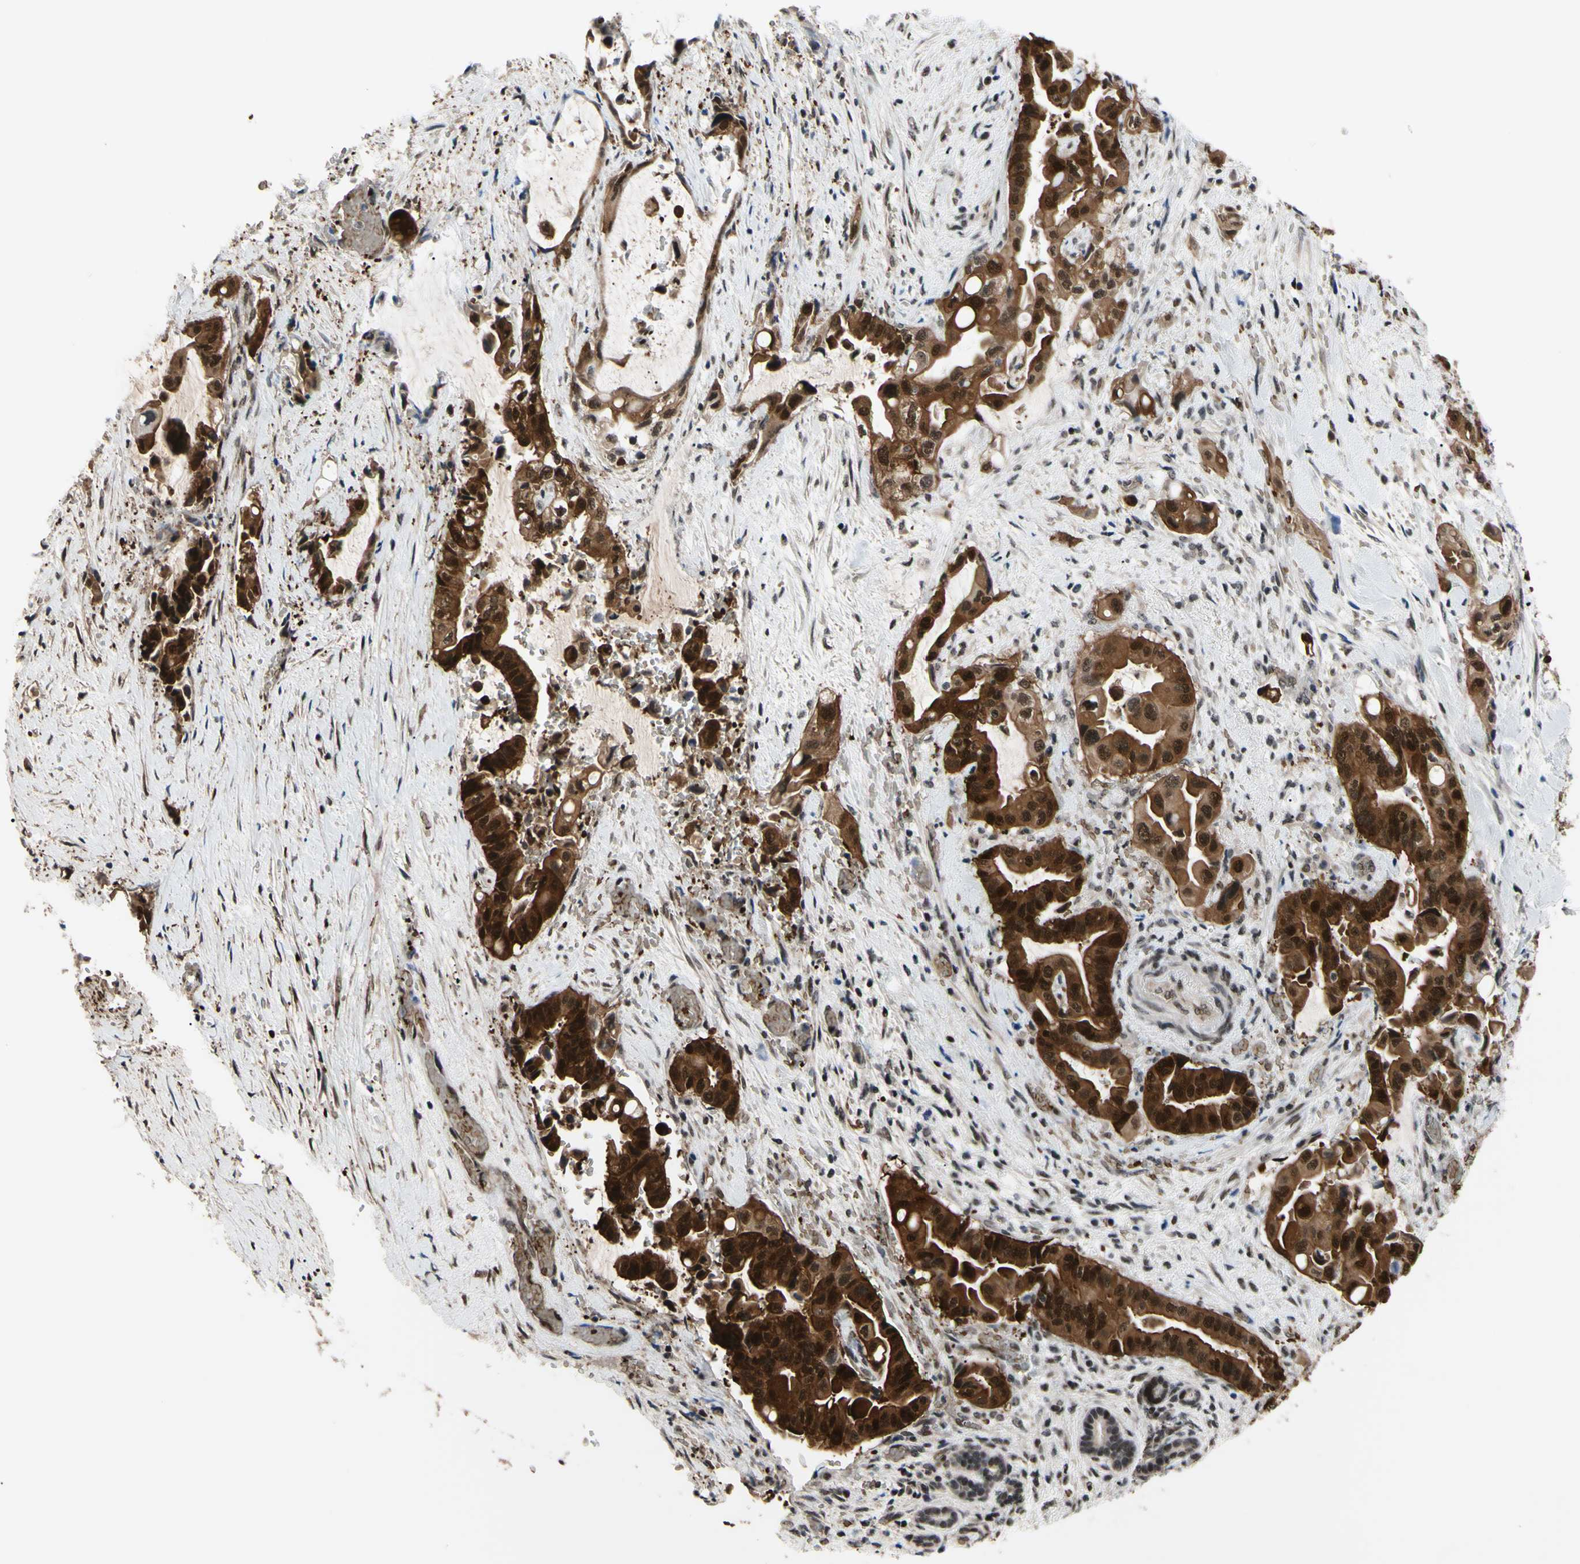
{"staining": {"intensity": "strong", "quantity": ">75%", "location": "cytoplasmic/membranous,nuclear"}, "tissue": "liver cancer", "cell_type": "Tumor cells", "image_type": "cancer", "snomed": [{"axis": "morphology", "description": "Cholangiocarcinoma"}, {"axis": "topography", "description": "Liver"}], "caption": "Protein staining of liver cancer tissue displays strong cytoplasmic/membranous and nuclear expression in approximately >75% of tumor cells.", "gene": "THAP12", "patient": {"sex": "female", "age": 61}}